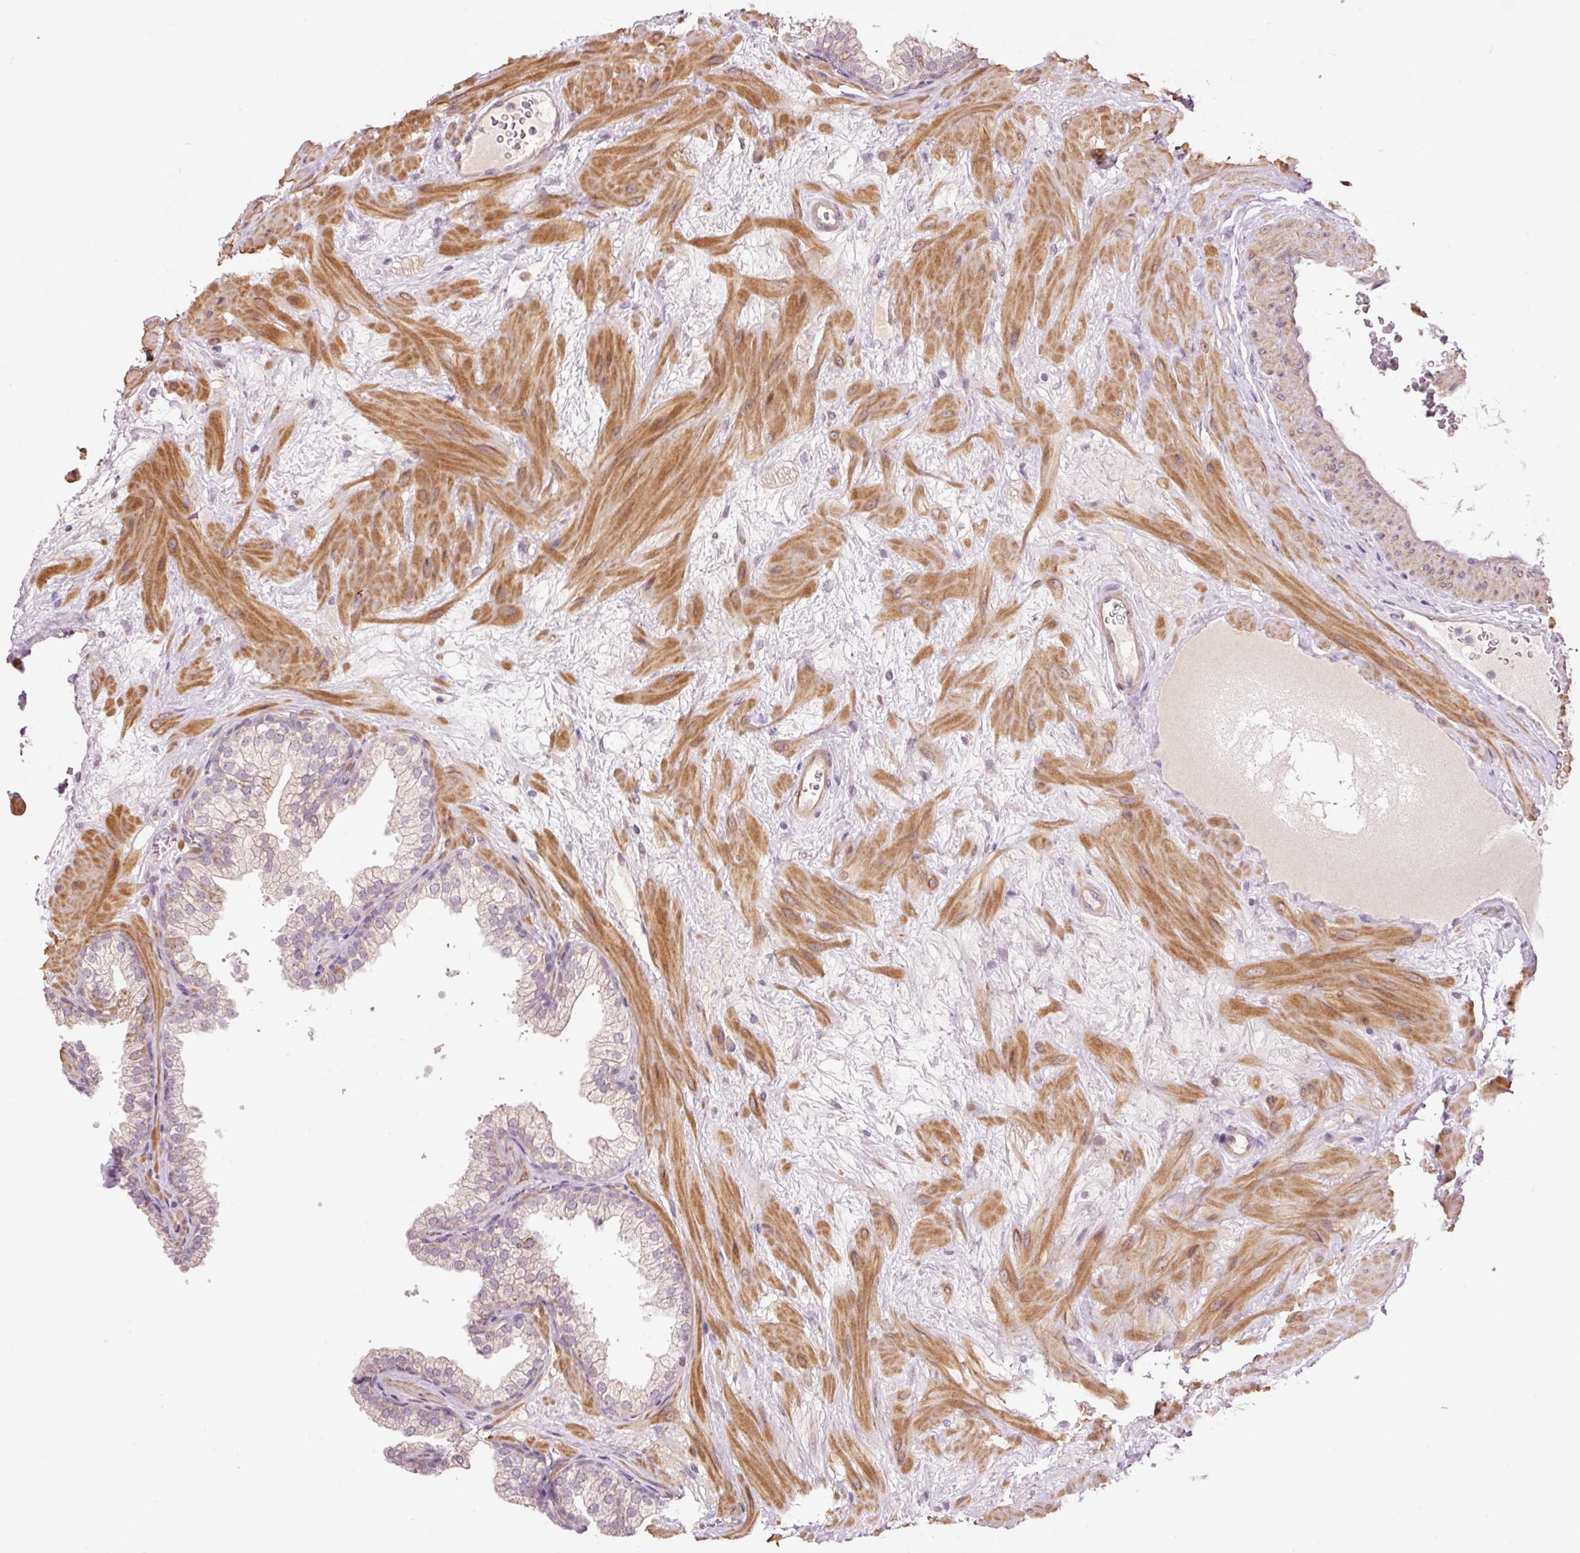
{"staining": {"intensity": "weak", "quantity": "<25%", "location": "cytoplasmic/membranous"}, "tissue": "prostate", "cell_type": "Glandular cells", "image_type": "normal", "snomed": [{"axis": "morphology", "description": "Normal tissue, NOS"}, {"axis": "topography", "description": "Prostate"}], "caption": "The photomicrograph shows no staining of glandular cells in unremarkable prostate. (Brightfield microscopy of DAB IHC at high magnification).", "gene": "SLC29A3", "patient": {"sex": "male", "age": 37}}